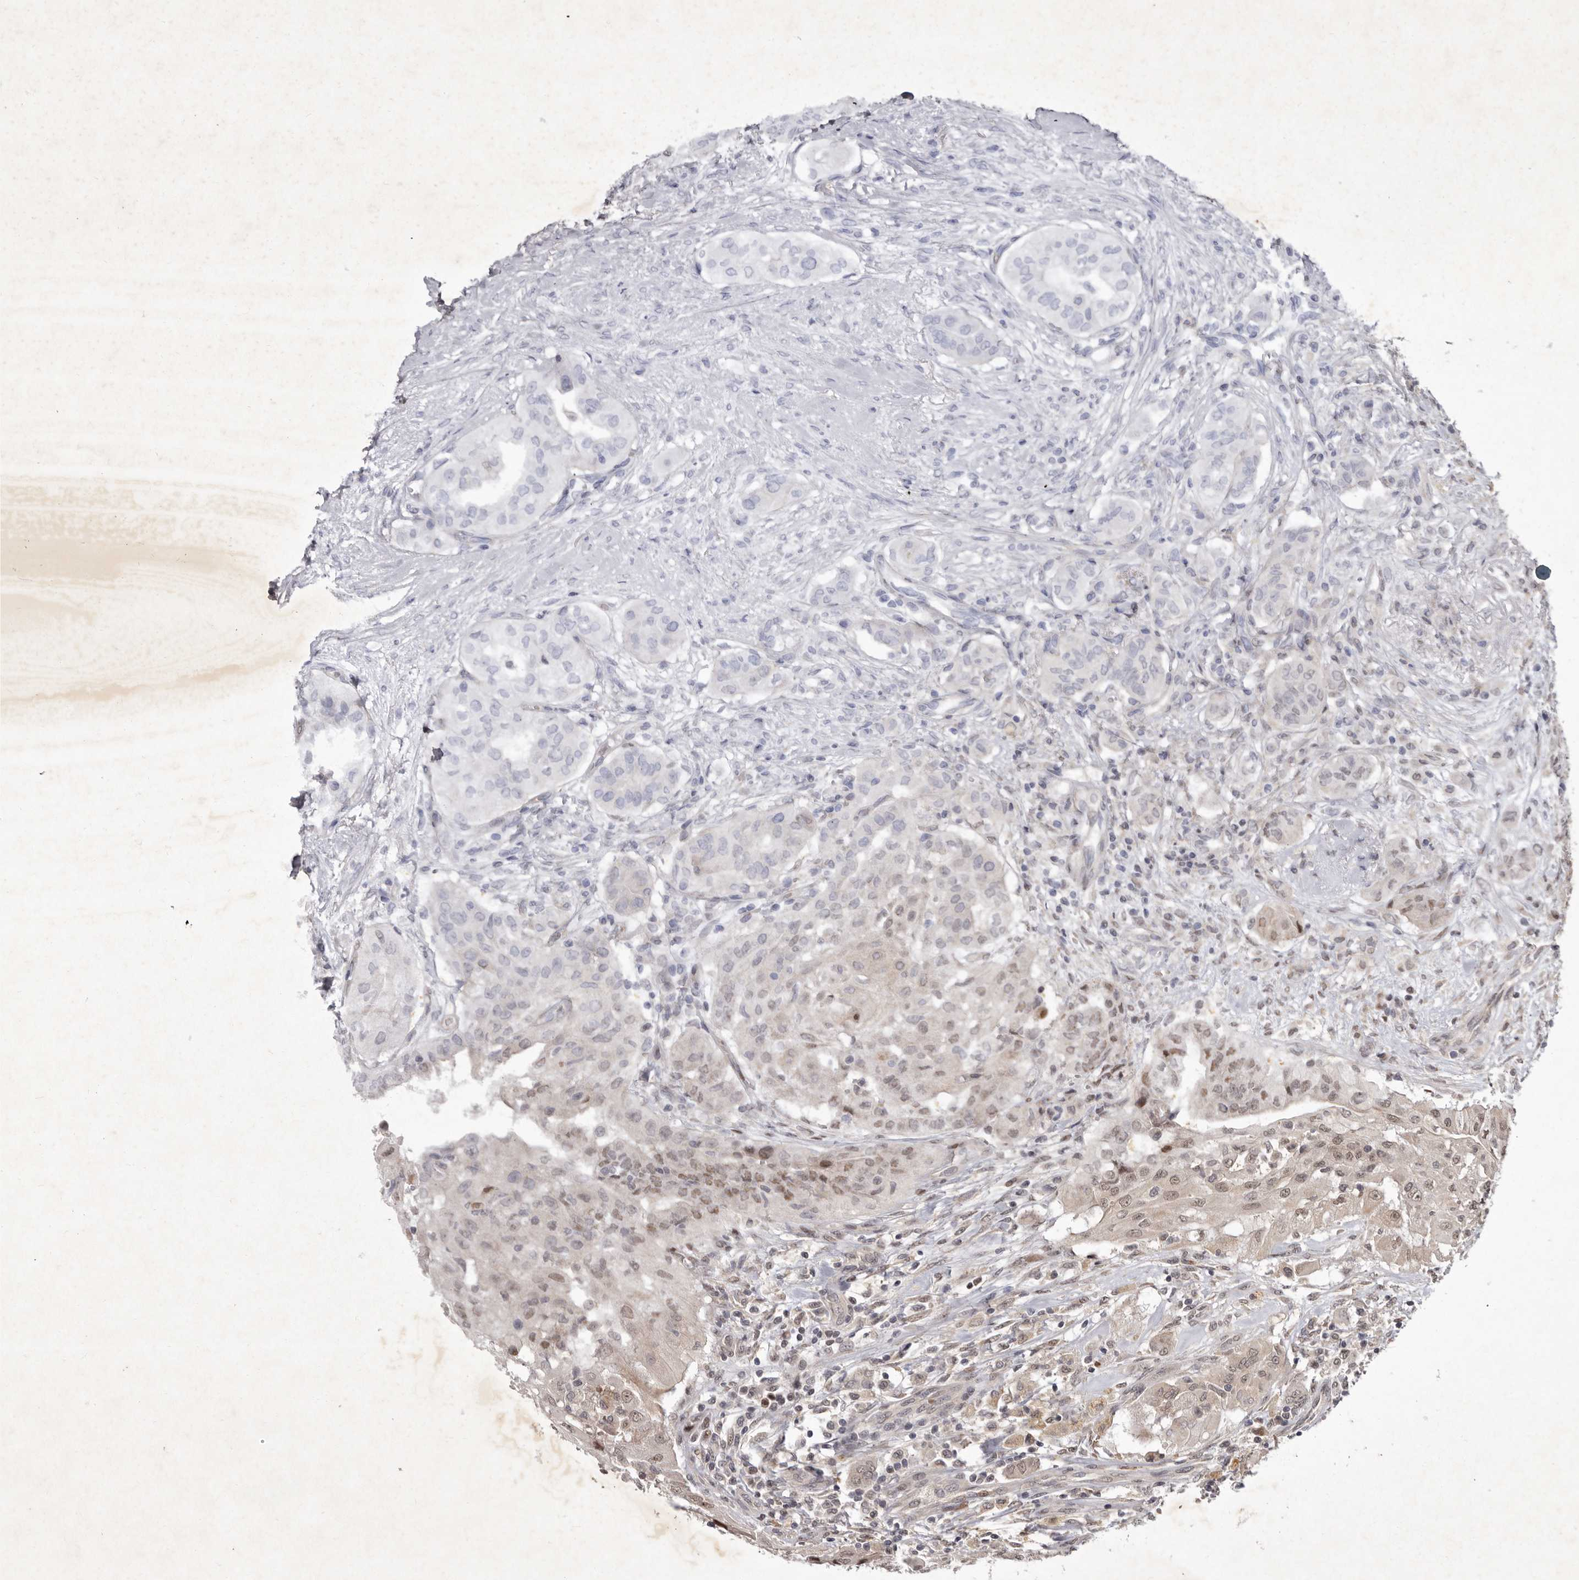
{"staining": {"intensity": "moderate", "quantity": "<25%", "location": "cytoplasmic/membranous,nuclear"}, "tissue": "thyroid cancer", "cell_type": "Tumor cells", "image_type": "cancer", "snomed": [{"axis": "morphology", "description": "Papillary adenocarcinoma, NOS"}, {"axis": "topography", "description": "Thyroid gland"}], "caption": "Immunohistochemical staining of thyroid cancer shows moderate cytoplasmic/membranous and nuclear protein expression in approximately <25% of tumor cells.", "gene": "ABL1", "patient": {"sex": "female", "age": 59}}